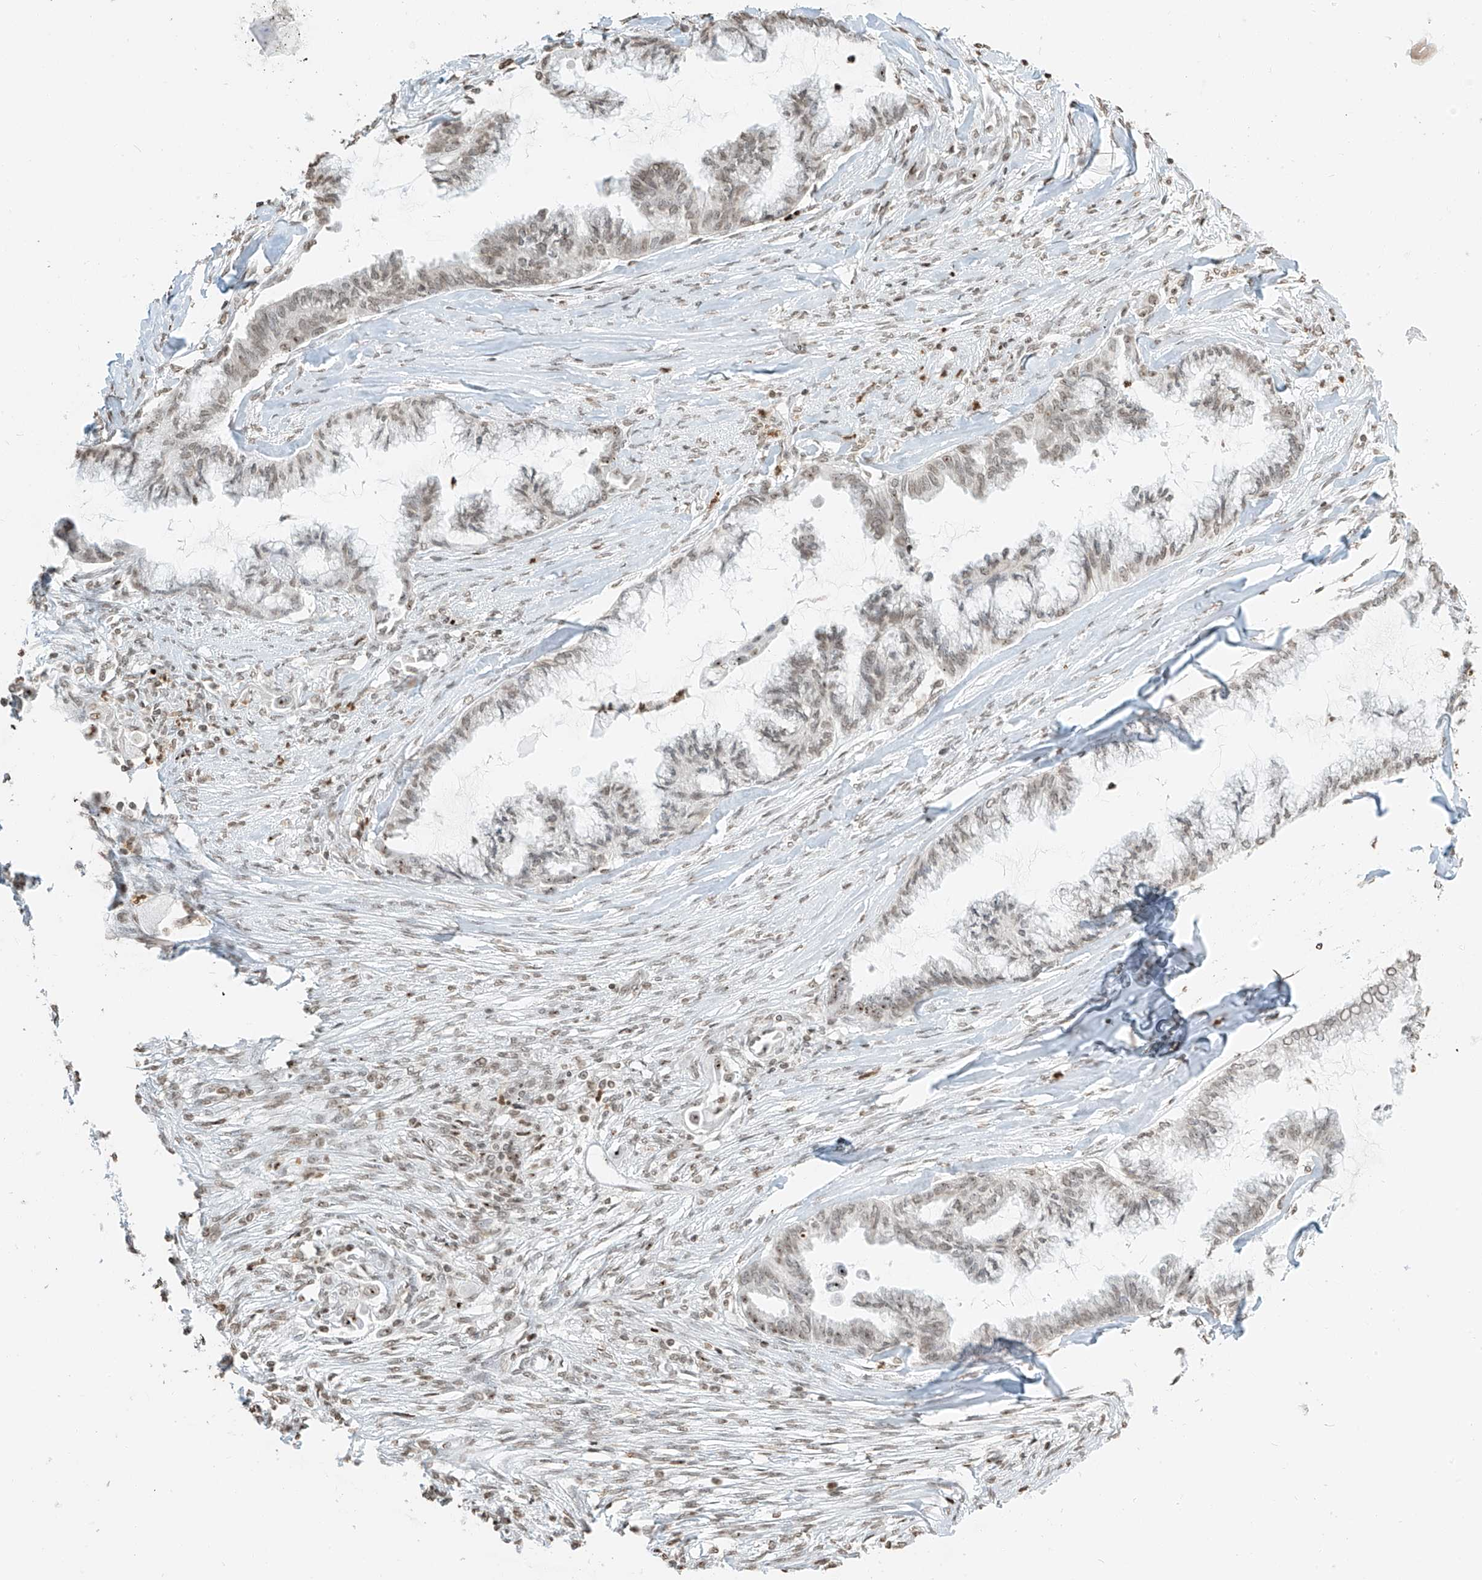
{"staining": {"intensity": "weak", "quantity": ">75%", "location": "nuclear"}, "tissue": "endometrial cancer", "cell_type": "Tumor cells", "image_type": "cancer", "snomed": [{"axis": "morphology", "description": "Adenocarcinoma, NOS"}, {"axis": "topography", "description": "Endometrium"}], "caption": "DAB (3,3'-diaminobenzidine) immunohistochemical staining of endometrial cancer (adenocarcinoma) exhibits weak nuclear protein staining in approximately >75% of tumor cells.", "gene": "C17orf58", "patient": {"sex": "female", "age": 86}}